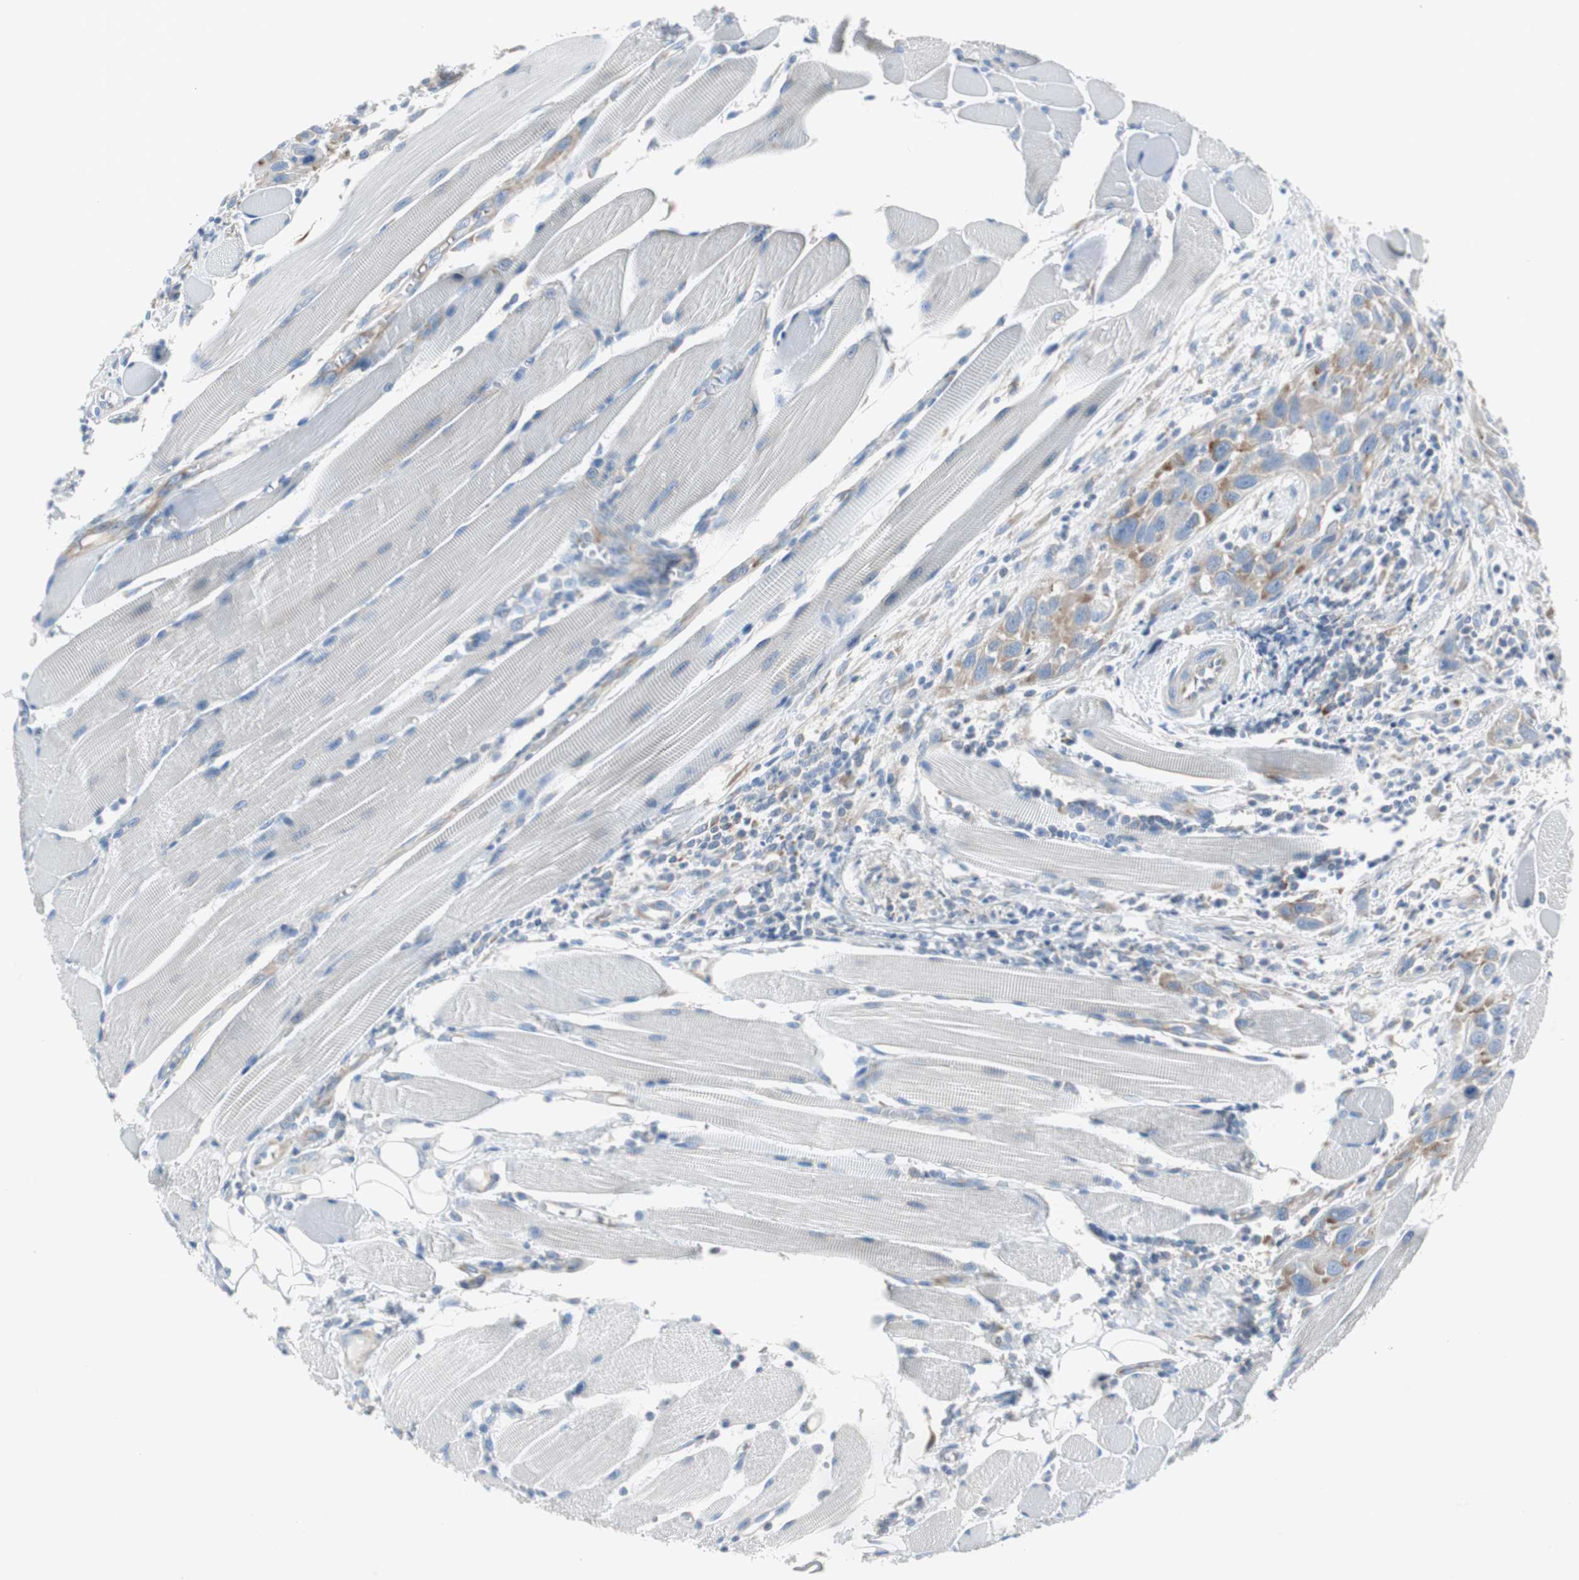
{"staining": {"intensity": "weak", "quantity": ">75%", "location": "cytoplasmic/membranous"}, "tissue": "head and neck cancer", "cell_type": "Tumor cells", "image_type": "cancer", "snomed": [{"axis": "morphology", "description": "Squamous cell carcinoma, NOS"}, {"axis": "topography", "description": "Oral tissue"}, {"axis": "topography", "description": "Head-Neck"}], "caption": "This micrograph displays IHC staining of human head and neck cancer, with low weak cytoplasmic/membranous staining in about >75% of tumor cells.", "gene": "RPS12", "patient": {"sex": "female", "age": 50}}